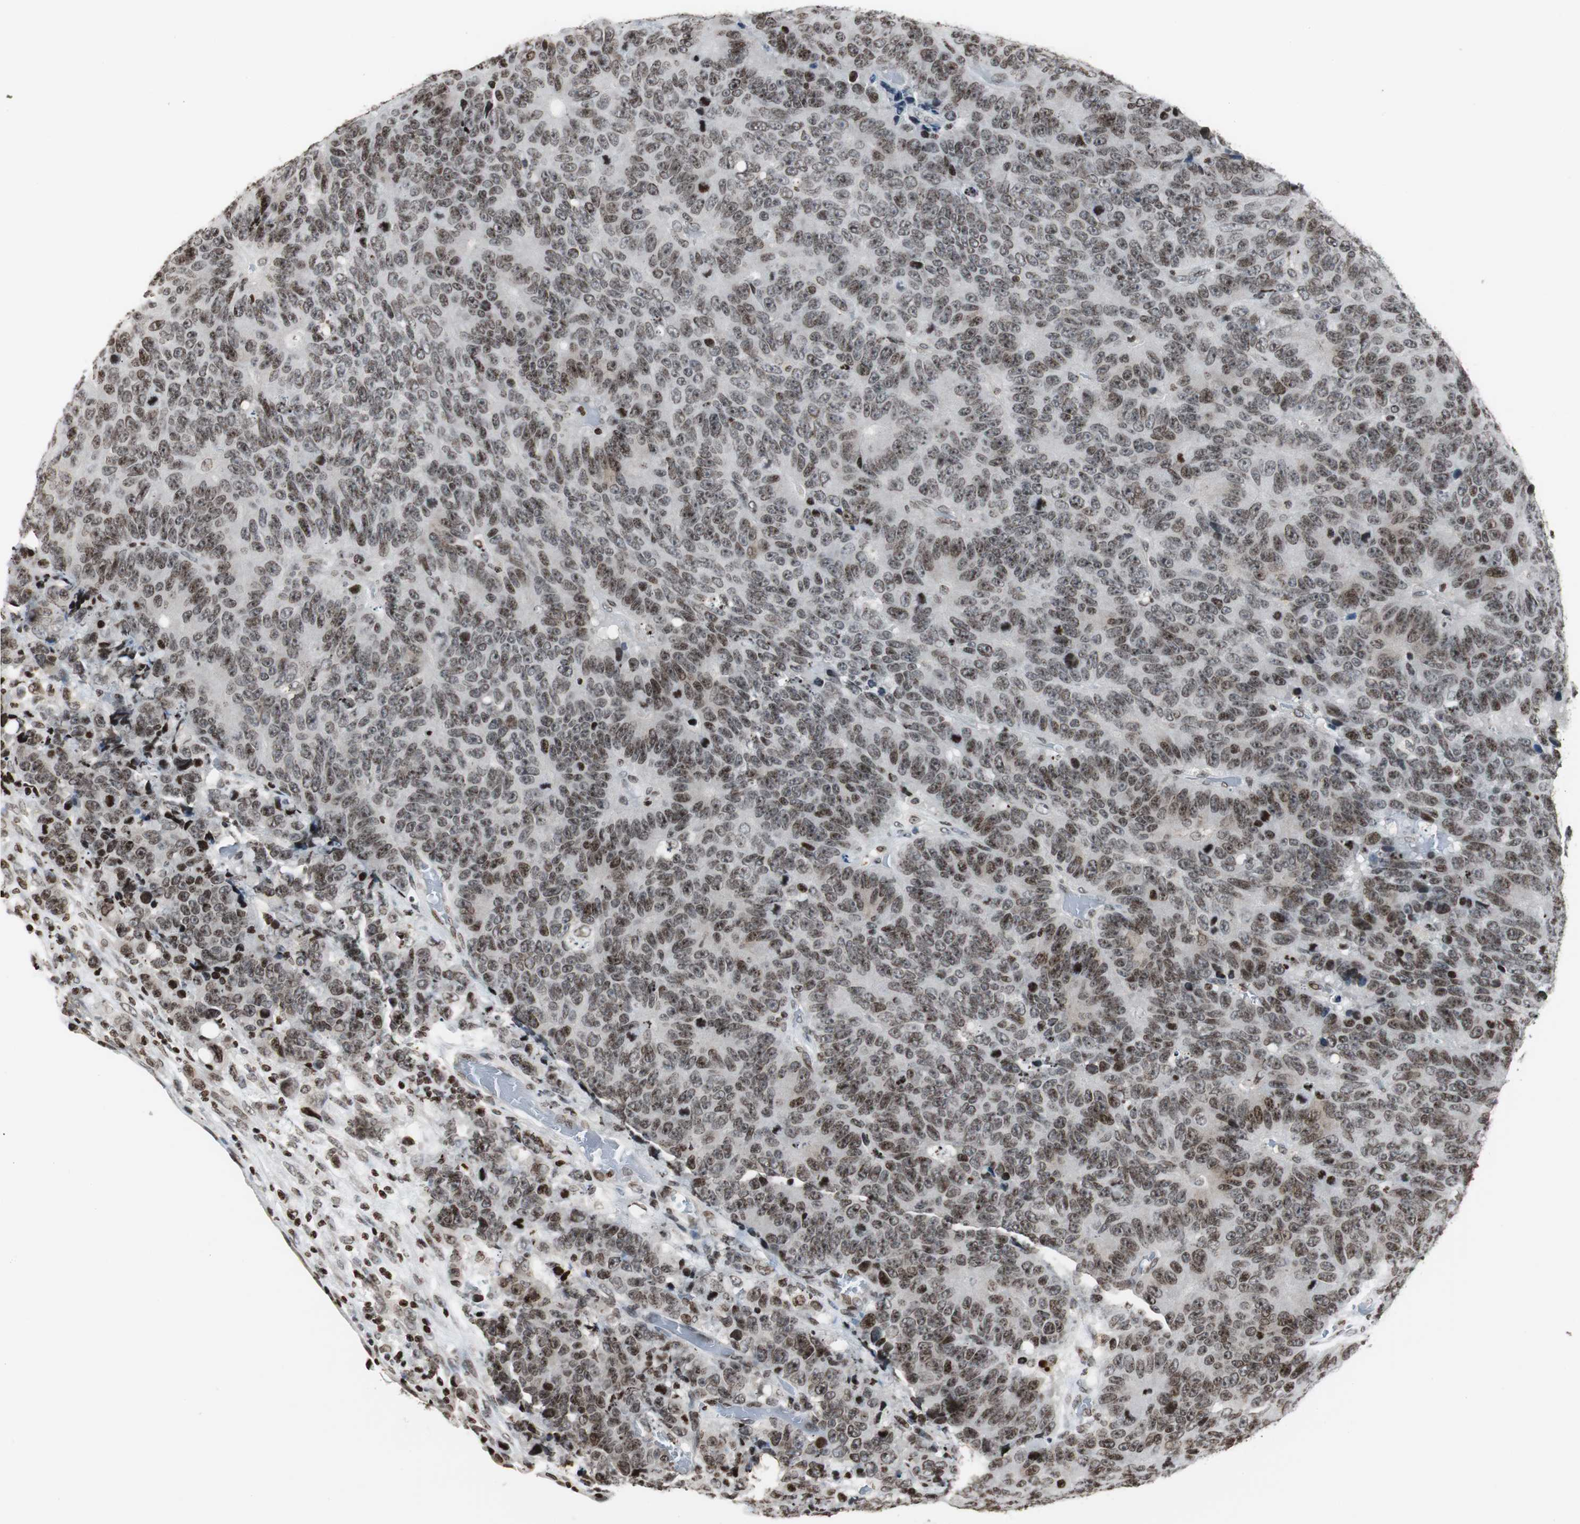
{"staining": {"intensity": "moderate", "quantity": ">75%", "location": "nuclear"}, "tissue": "colorectal cancer", "cell_type": "Tumor cells", "image_type": "cancer", "snomed": [{"axis": "morphology", "description": "Adenocarcinoma, NOS"}, {"axis": "topography", "description": "Colon"}], "caption": "Brown immunohistochemical staining in colorectal adenocarcinoma displays moderate nuclear expression in approximately >75% of tumor cells.", "gene": "PAXIP1", "patient": {"sex": "female", "age": 86}}